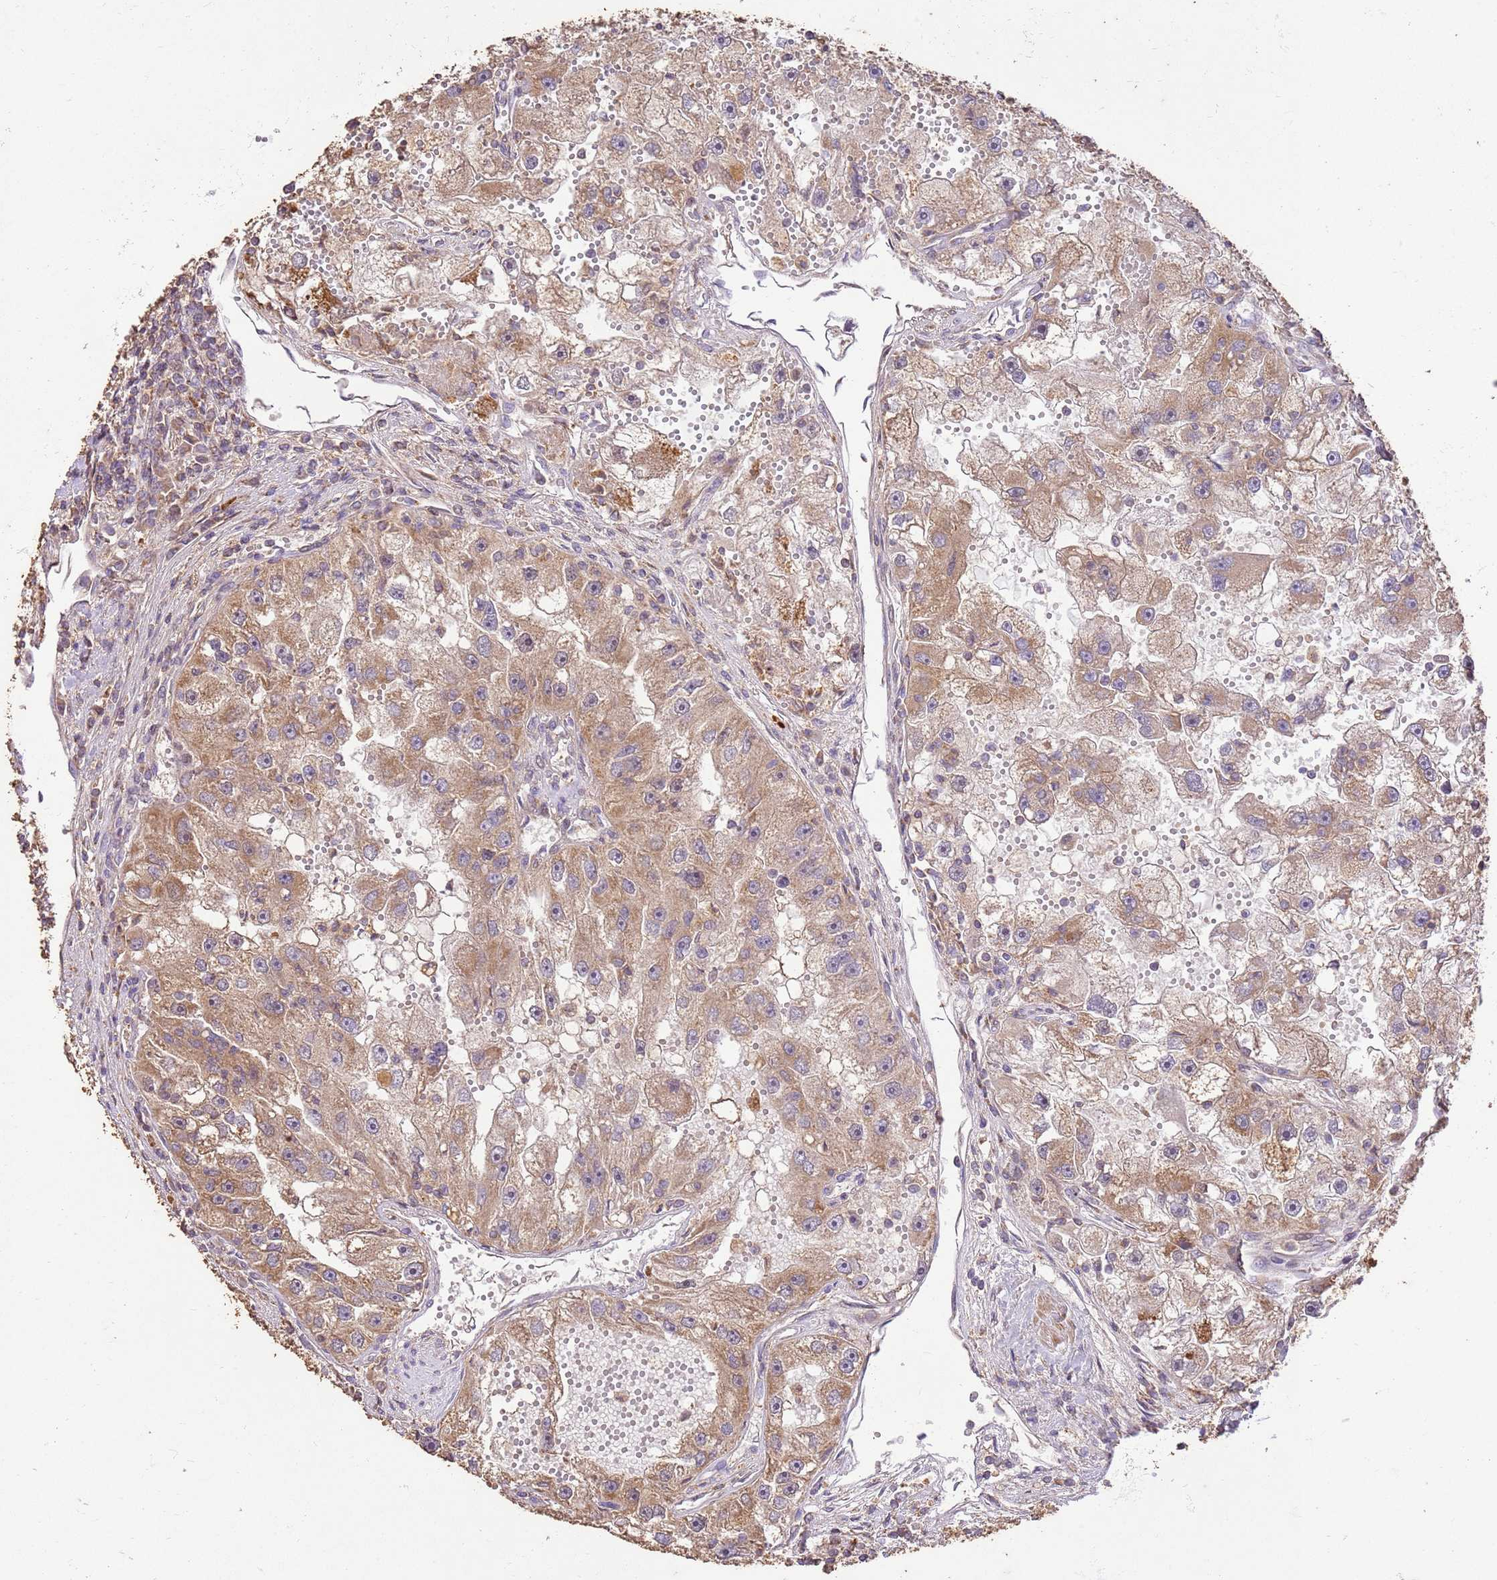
{"staining": {"intensity": "moderate", "quantity": ">75%", "location": "cytoplasmic/membranous"}, "tissue": "renal cancer", "cell_type": "Tumor cells", "image_type": "cancer", "snomed": [{"axis": "morphology", "description": "Adenocarcinoma, NOS"}, {"axis": "topography", "description": "Kidney"}], "caption": "Renal cancer (adenocarcinoma) stained with DAB IHC reveals medium levels of moderate cytoplasmic/membranous positivity in about >75% of tumor cells.", "gene": "LRRC28", "patient": {"sex": "male", "age": 63}}